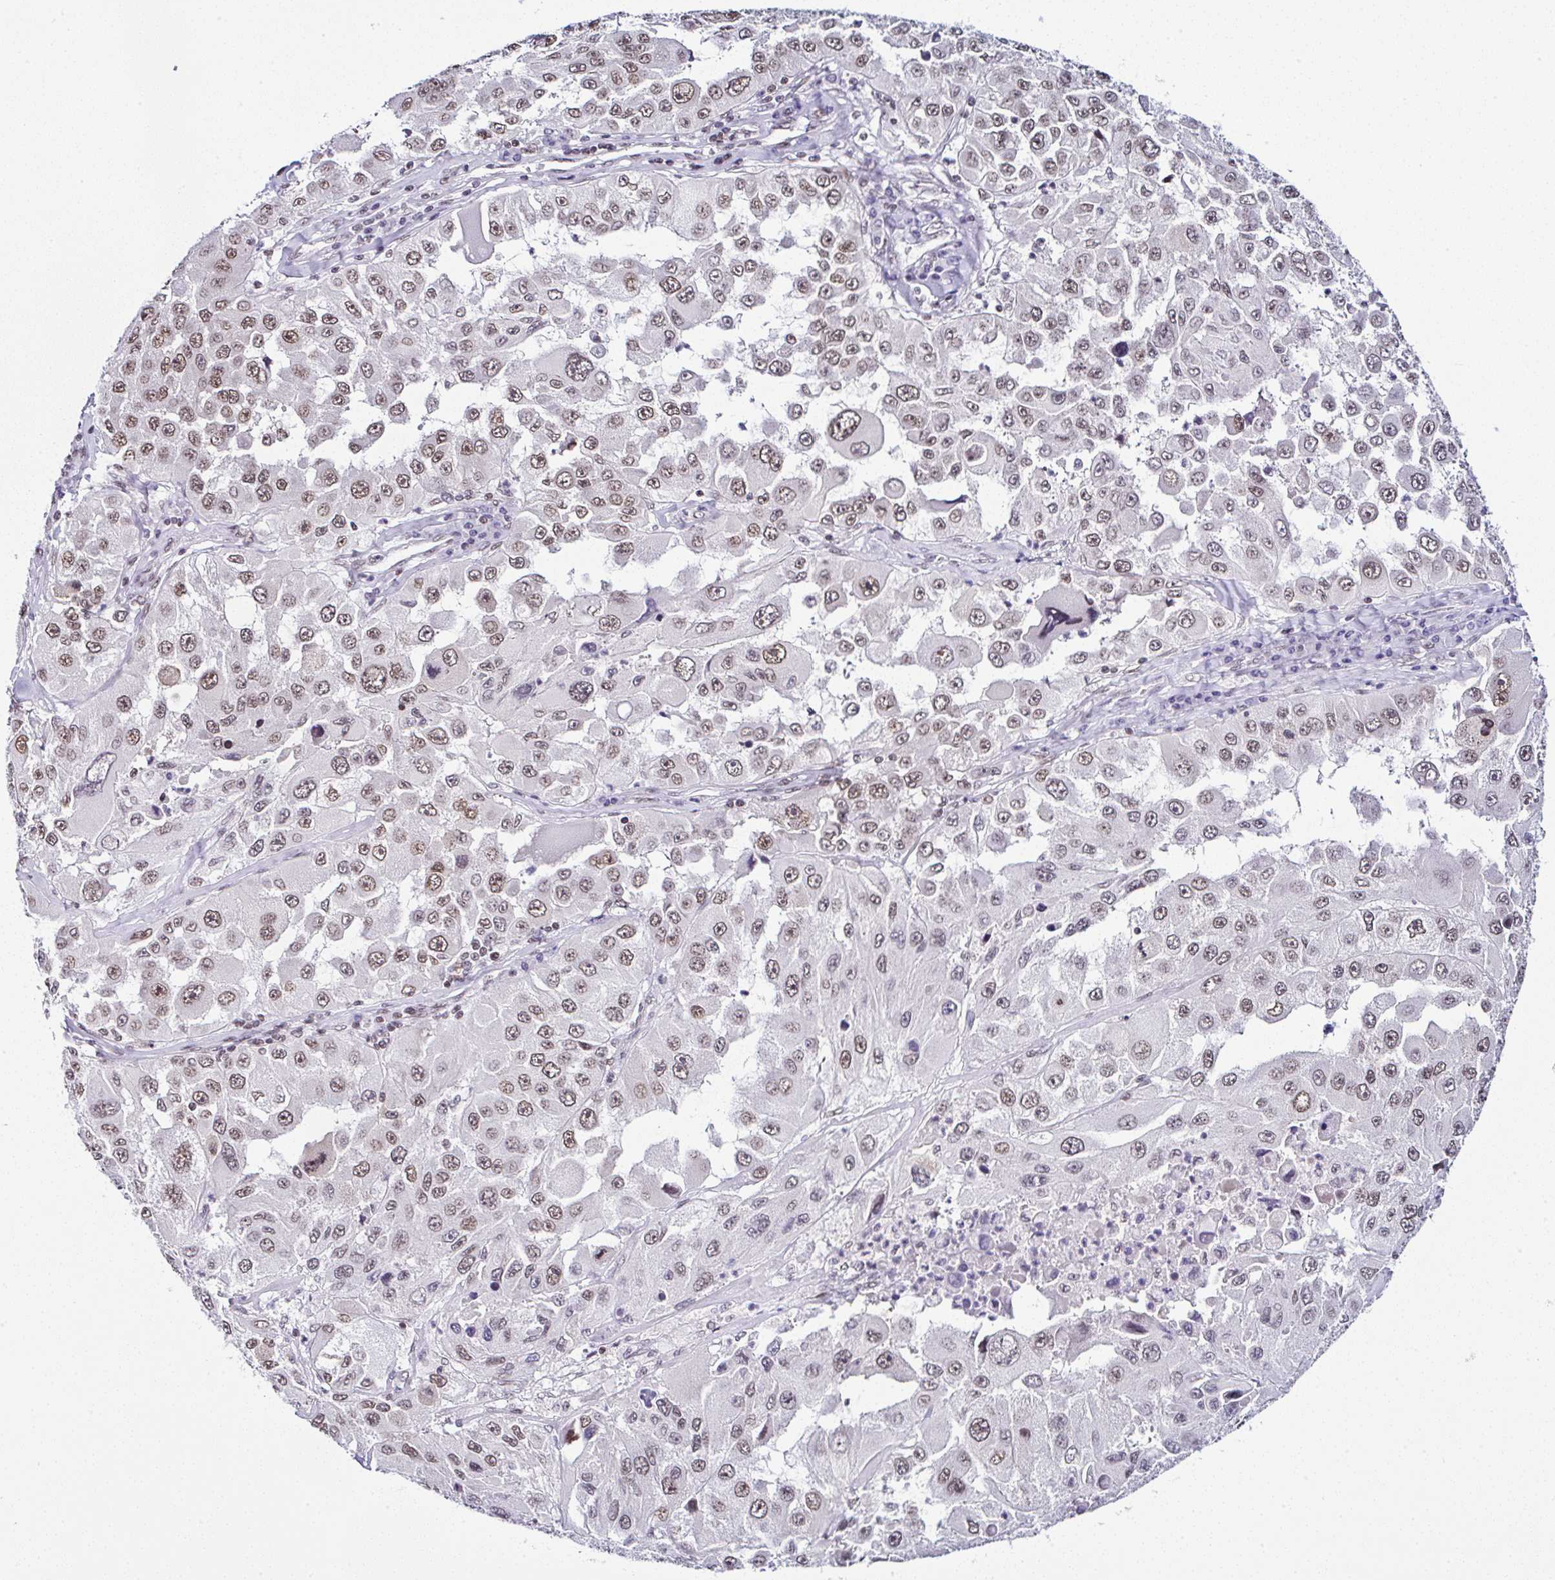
{"staining": {"intensity": "moderate", "quantity": "25%-75%", "location": "nuclear"}, "tissue": "melanoma", "cell_type": "Tumor cells", "image_type": "cancer", "snomed": [{"axis": "morphology", "description": "Malignant melanoma, Metastatic site"}, {"axis": "topography", "description": "Lymph node"}], "caption": "Moderate nuclear protein positivity is seen in approximately 25%-75% of tumor cells in malignant melanoma (metastatic site). (DAB = brown stain, brightfield microscopy at high magnification).", "gene": "DR1", "patient": {"sex": "male", "age": 62}}